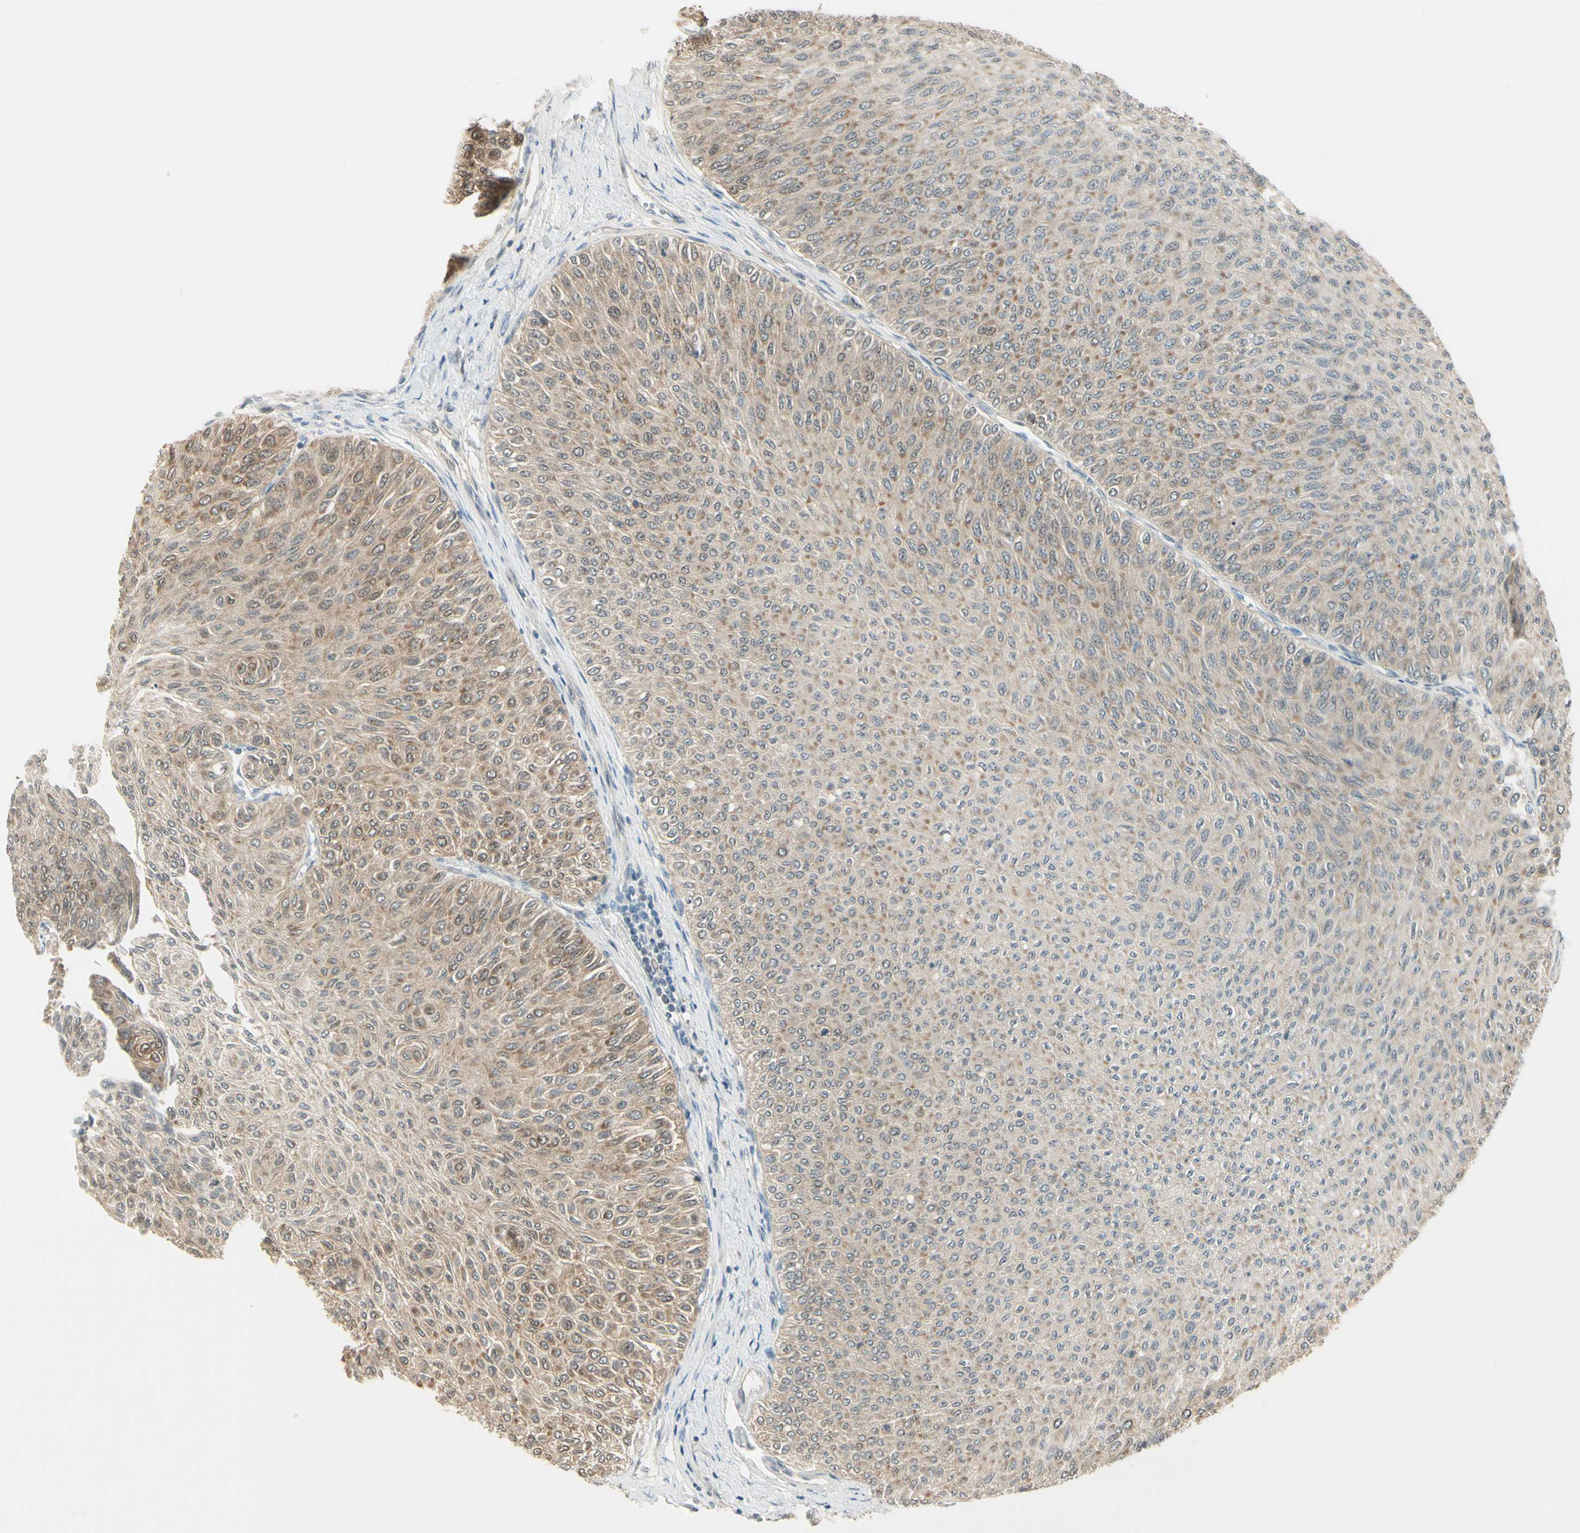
{"staining": {"intensity": "weak", "quantity": "<25%", "location": "cytoplasmic/membranous"}, "tissue": "urothelial cancer", "cell_type": "Tumor cells", "image_type": "cancer", "snomed": [{"axis": "morphology", "description": "Urothelial carcinoma, Low grade"}, {"axis": "topography", "description": "Urinary bladder"}], "caption": "Urothelial carcinoma (low-grade) was stained to show a protein in brown. There is no significant expression in tumor cells.", "gene": "IPO5", "patient": {"sex": "male", "age": 78}}